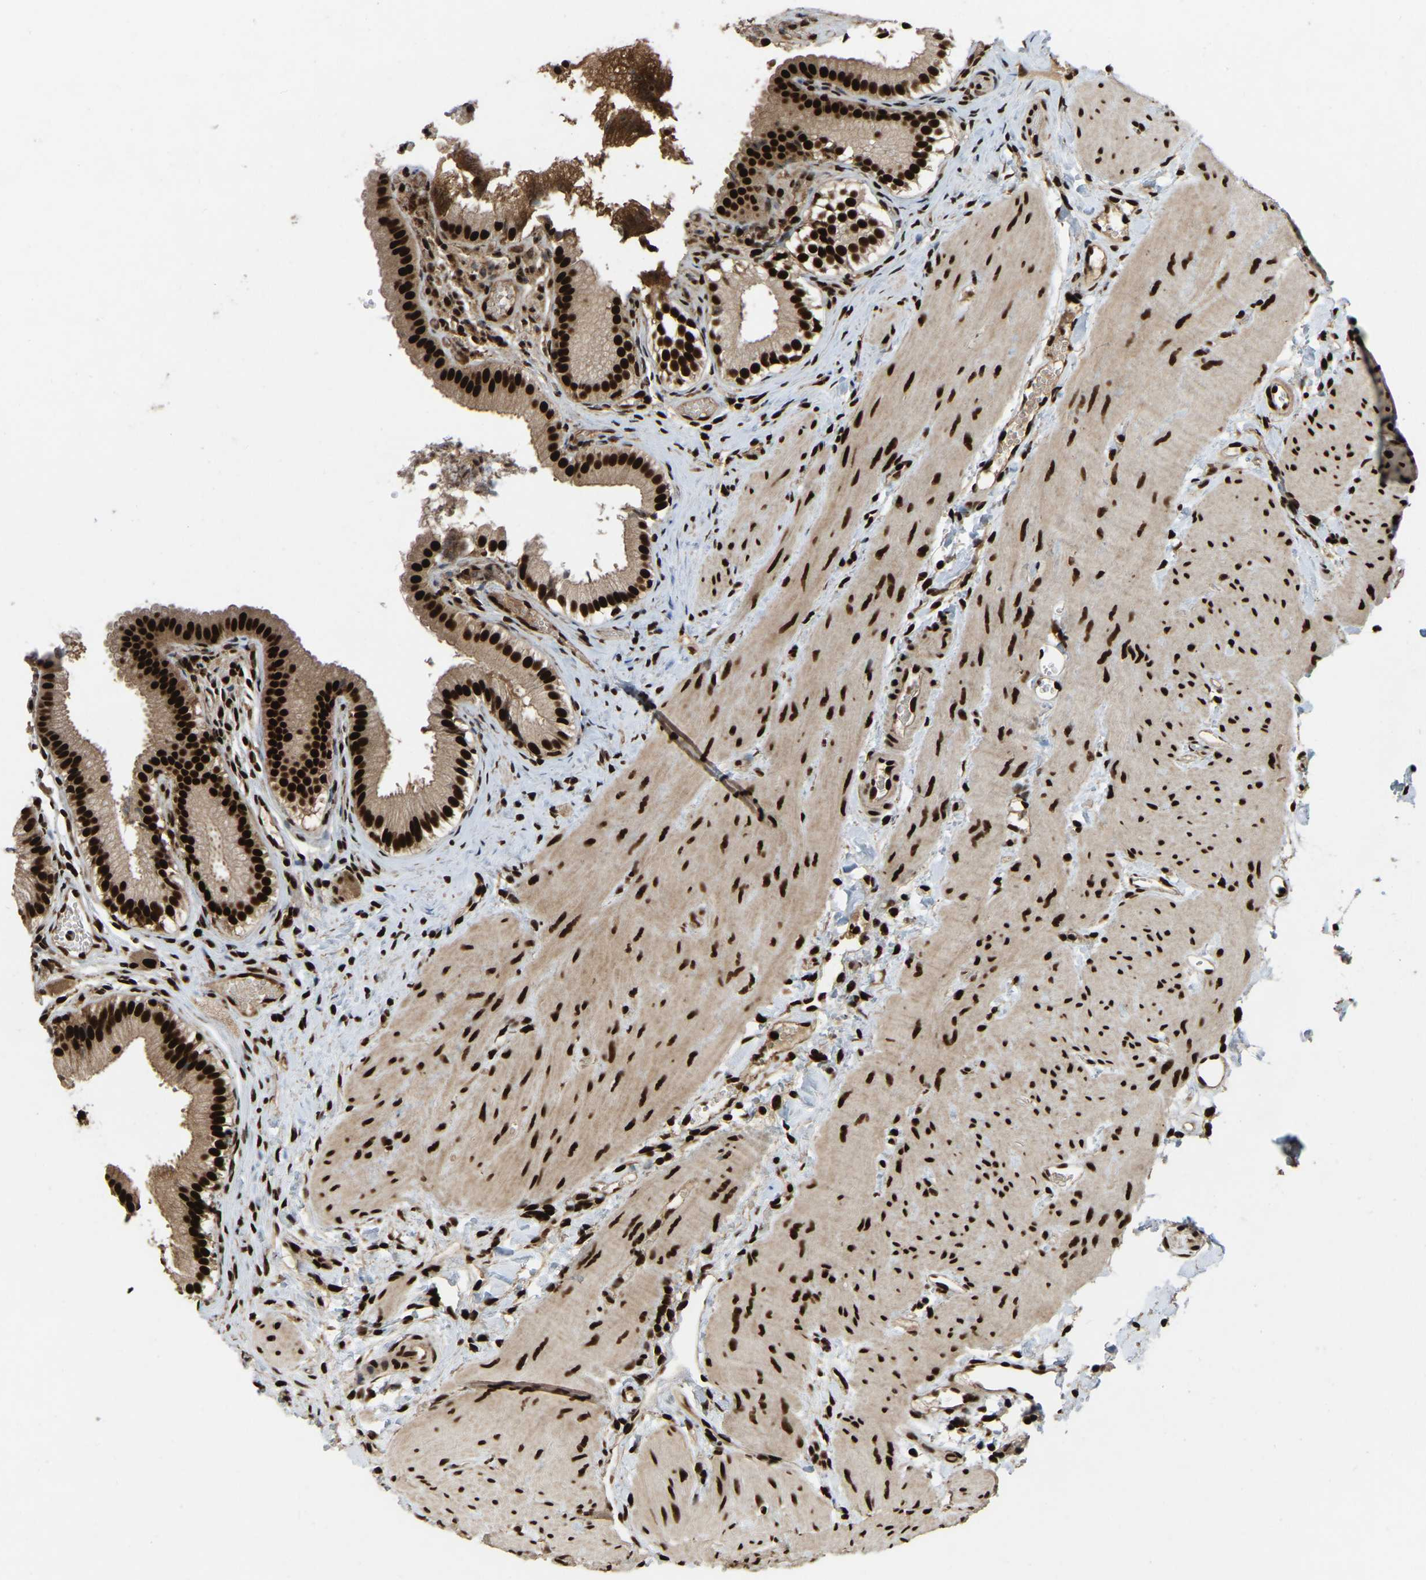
{"staining": {"intensity": "strong", "quantity": ">75%", "location": "nuclear"}, "tissue": "gallbladder", "cell_type": "Glandular cells", "image_type": "normal", "snomed": [{"axis": "morphology", "description": "Normal tissue, NOS"}, {"axis": "topography", "description": "Gallbladder"}], "caption": "Gallbladder stained with a brown dye reveals strong nuclear positive expression in approximately >75% of glandular cells.", "gene": "TBL1XR1", "patient": {"sex": "female", "age": 26}}